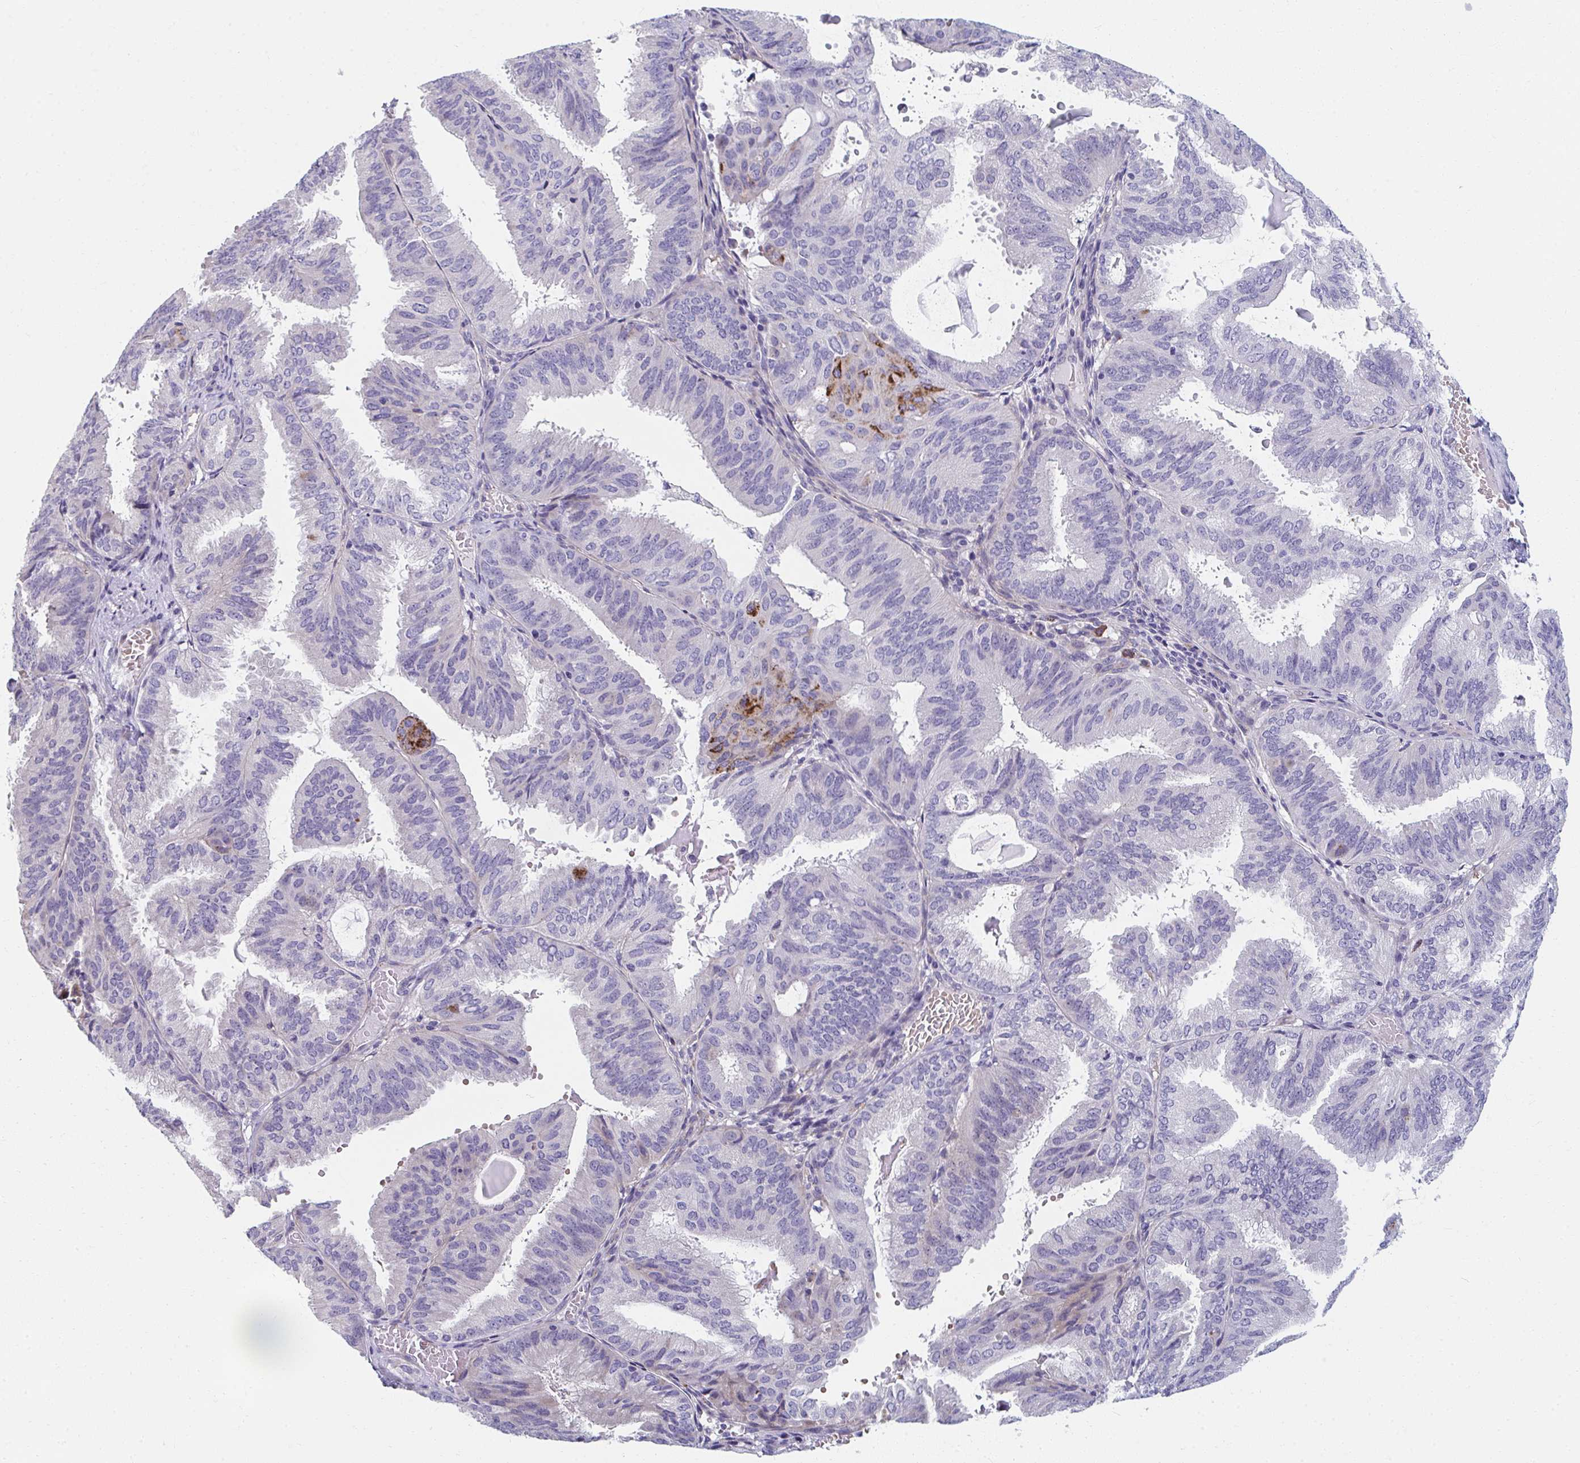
{"staining": {"intensity": "strong", "quantity": "<25%", "location": "cytoplasmic/membranous"}, "tissue": "endometrial cancer", "cell_type": "Tumor cells", "image_type": "cancer", "snomed": [{"axis": "morphology", "description": "Adenocarcinoma, NOS"}, {"axis": "topography", "description": "Endometrium"}], "caption": "Immunohistochemical staining of human endometrial cancer demonstrates medium levels of strong cytoplasmic/membranous protein staining in about <25% of tumor cells. Immunohistochemistry (ihc) stains the protein of interest in brown and the nuclei are stained blue.", "gene": "EIF1AD", "patient": {"sex": "female", "age": 49}}